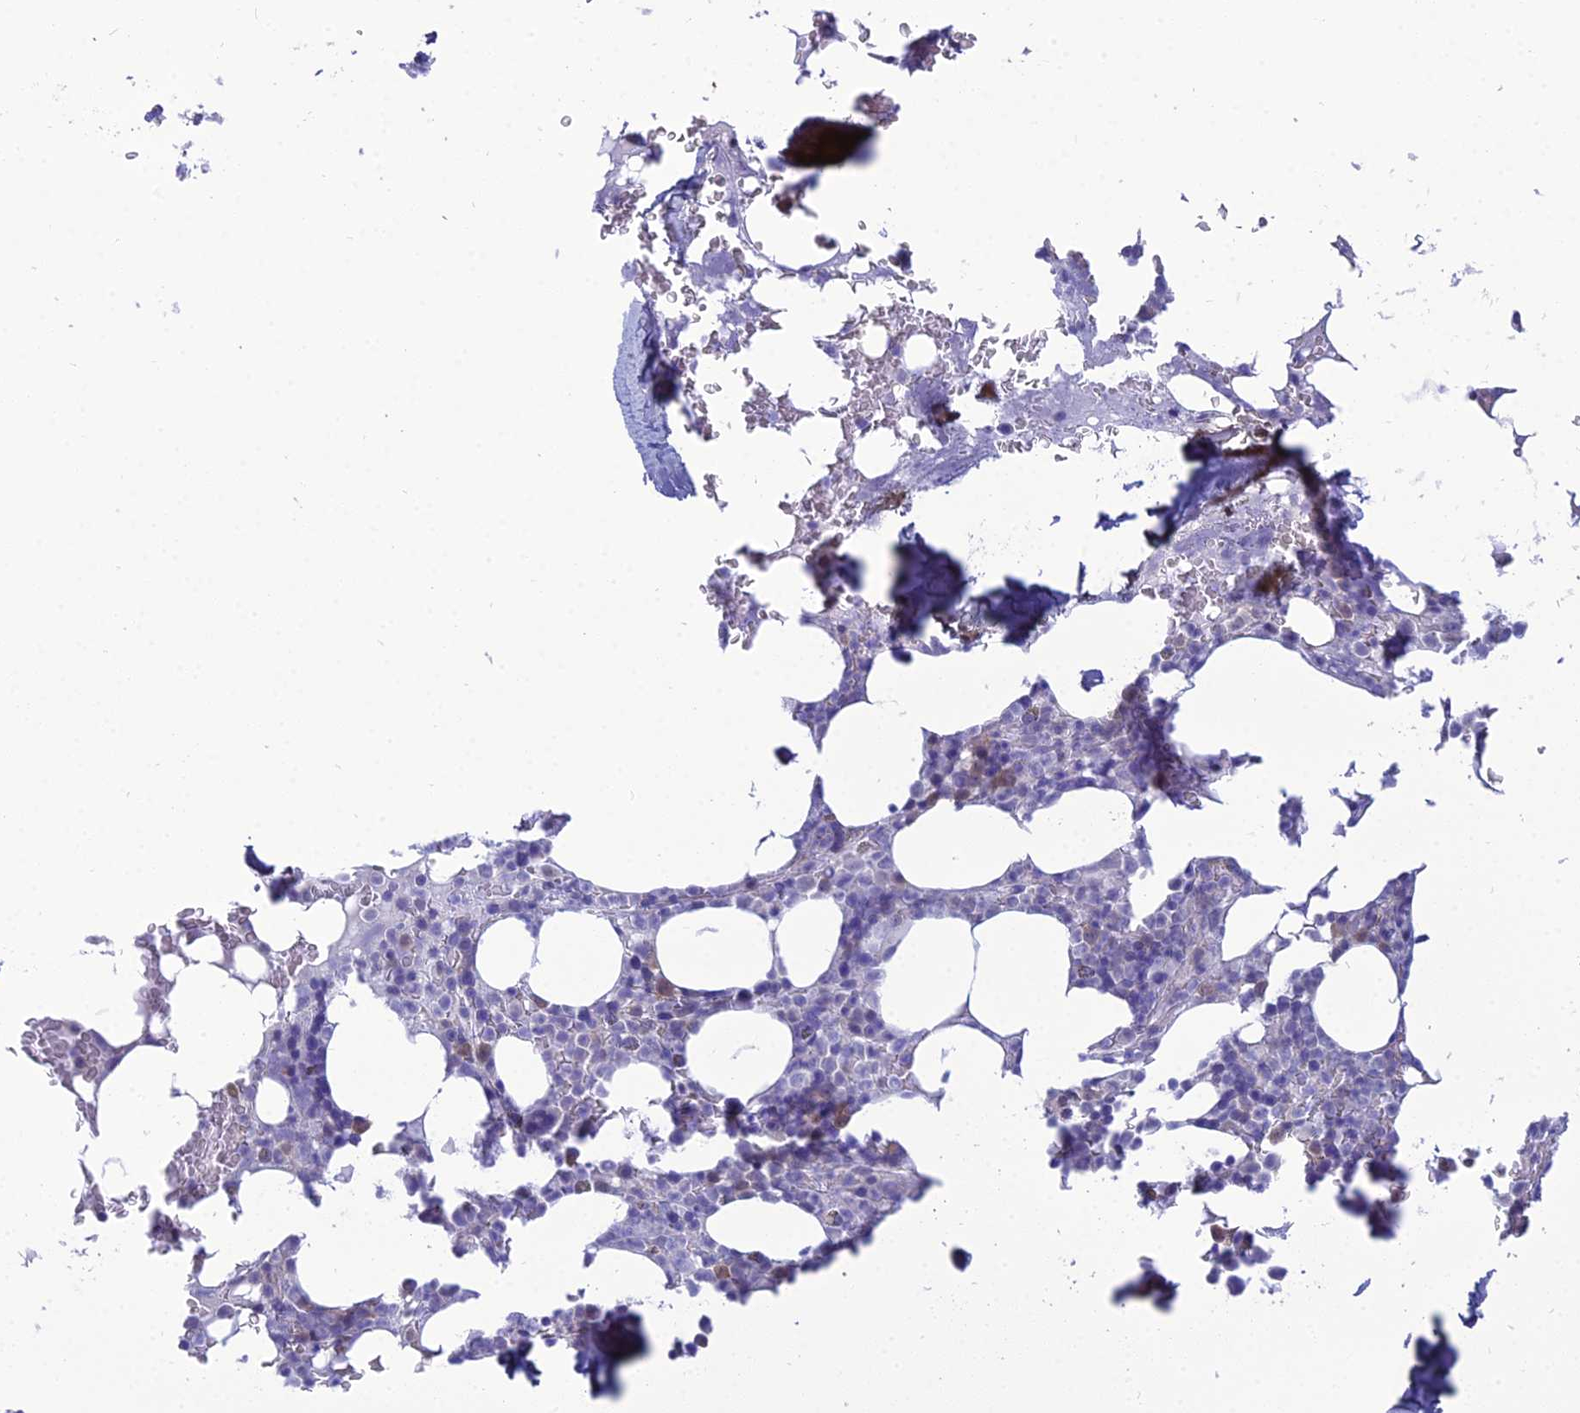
{"staining": {"intensity": "negative", "quantity": "none", "location": "none"}, "tissue": "bone marrow", "cell_type": "Hematopoietic cells", "image_type": "normal", "snomed": [{"axis": "morphology", "description": "Normal tissue, NOS"}, {"axis": "topography", "description": "Bone marrow"}], "caption": "High power microscopy image of an immunohistochemistry histopathology image of unremarkable bone marrow, revealing no significant staining in hematopoietic cells.", "gene": "GNPNAT1", "patient": {"sex": "male", "age": 58}}